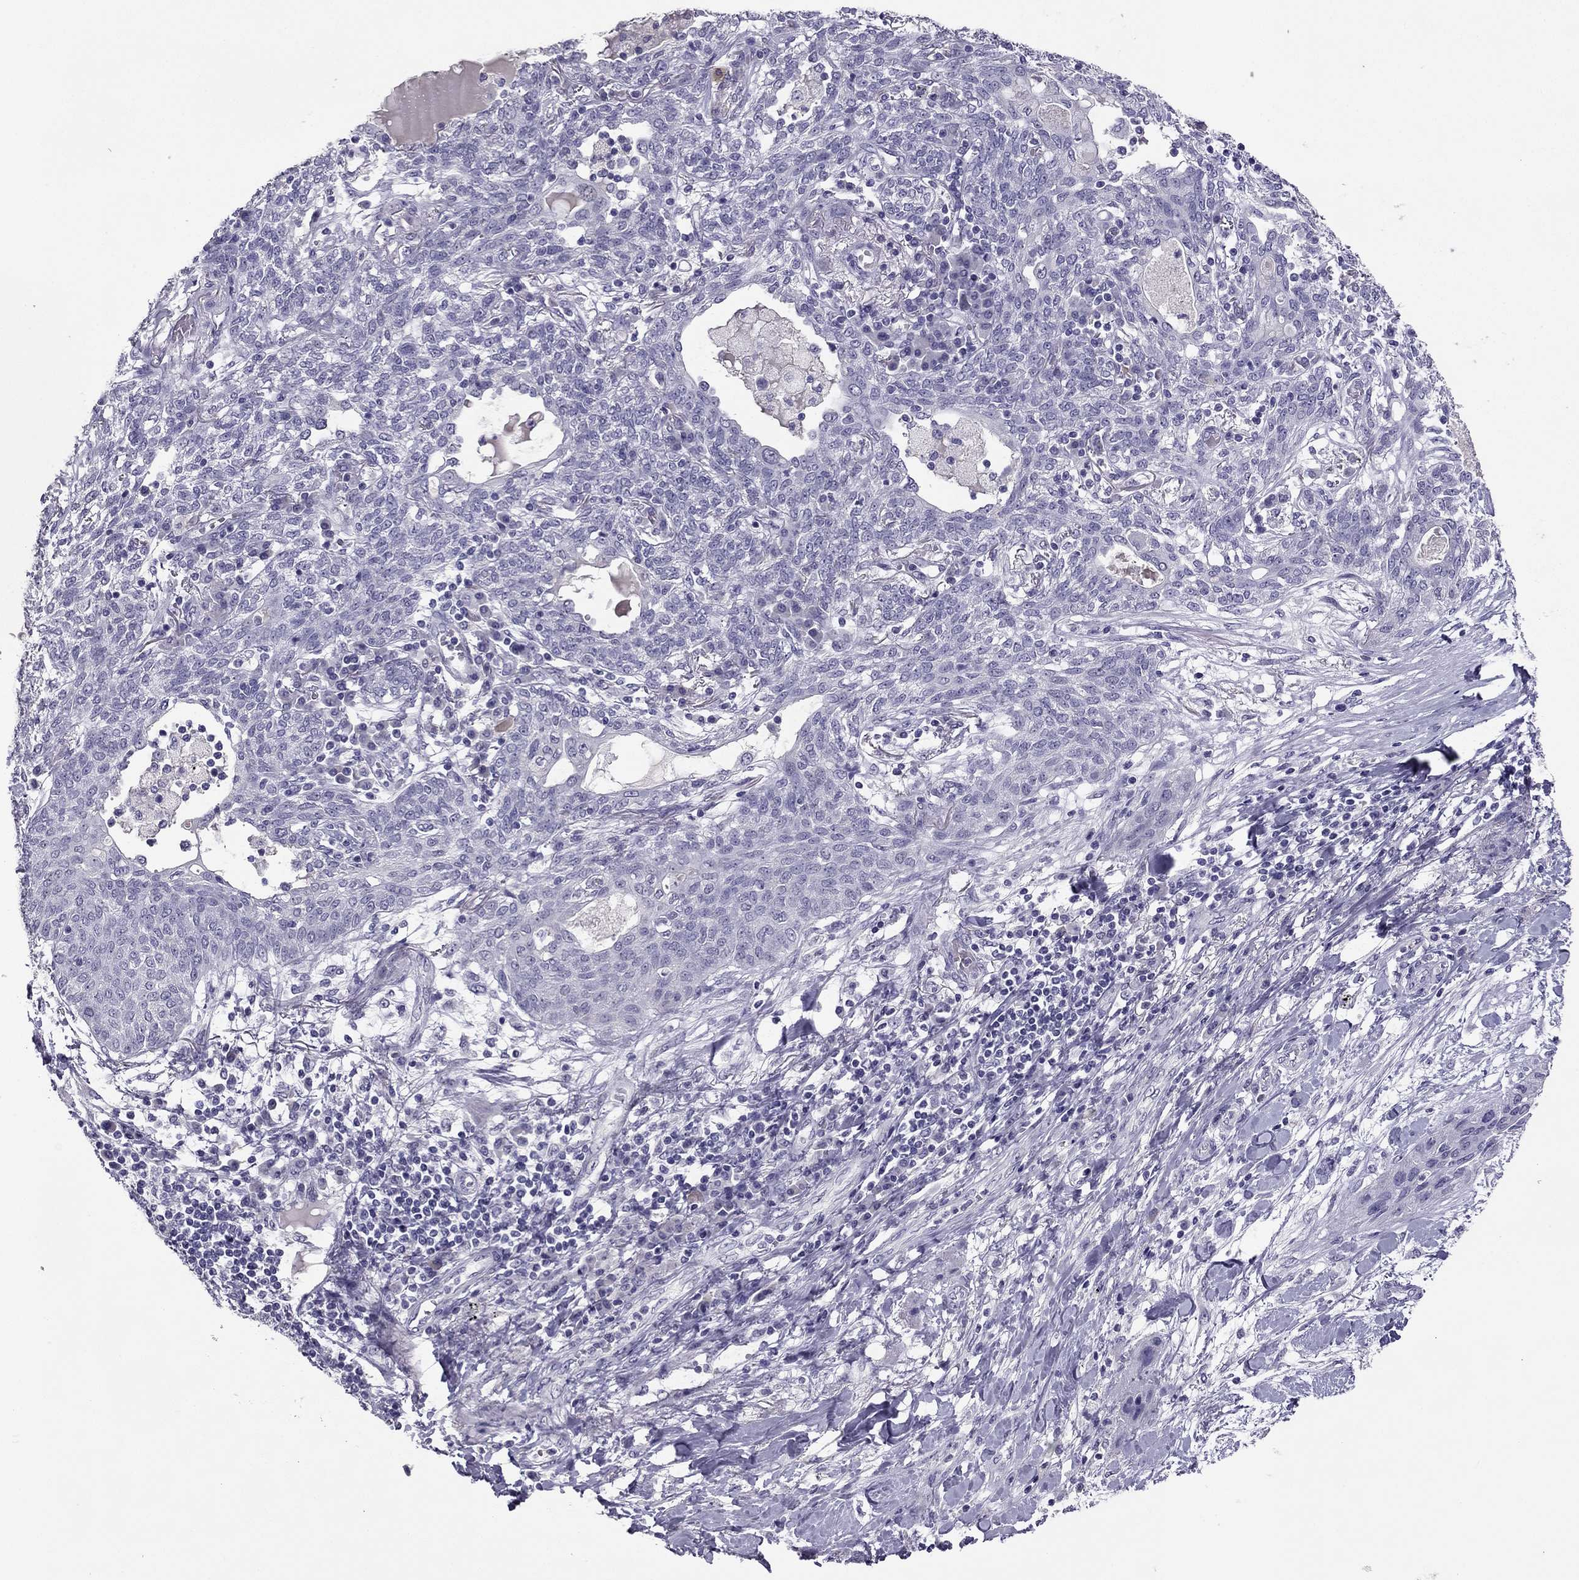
{"staining": {"intensity": "negative", "quantity": "none", "location": "none"}, "tissue": "lung cancer", "cell_type": "Tumor cells", "image_type": "cancer", "snomed": [{"axis": "morphology", "description": "Squamous cell carcinoma, NOS"}, {"axis": "topography", "description": "Lung"}], "caption": "Immunohistochemistry (IHC) histopathology image of lung cancer stained for a protein (brown), which demonstrates no expression in tumor cells.", "gene": "RHO", "patient": {"sex": "female", "age": 70}}